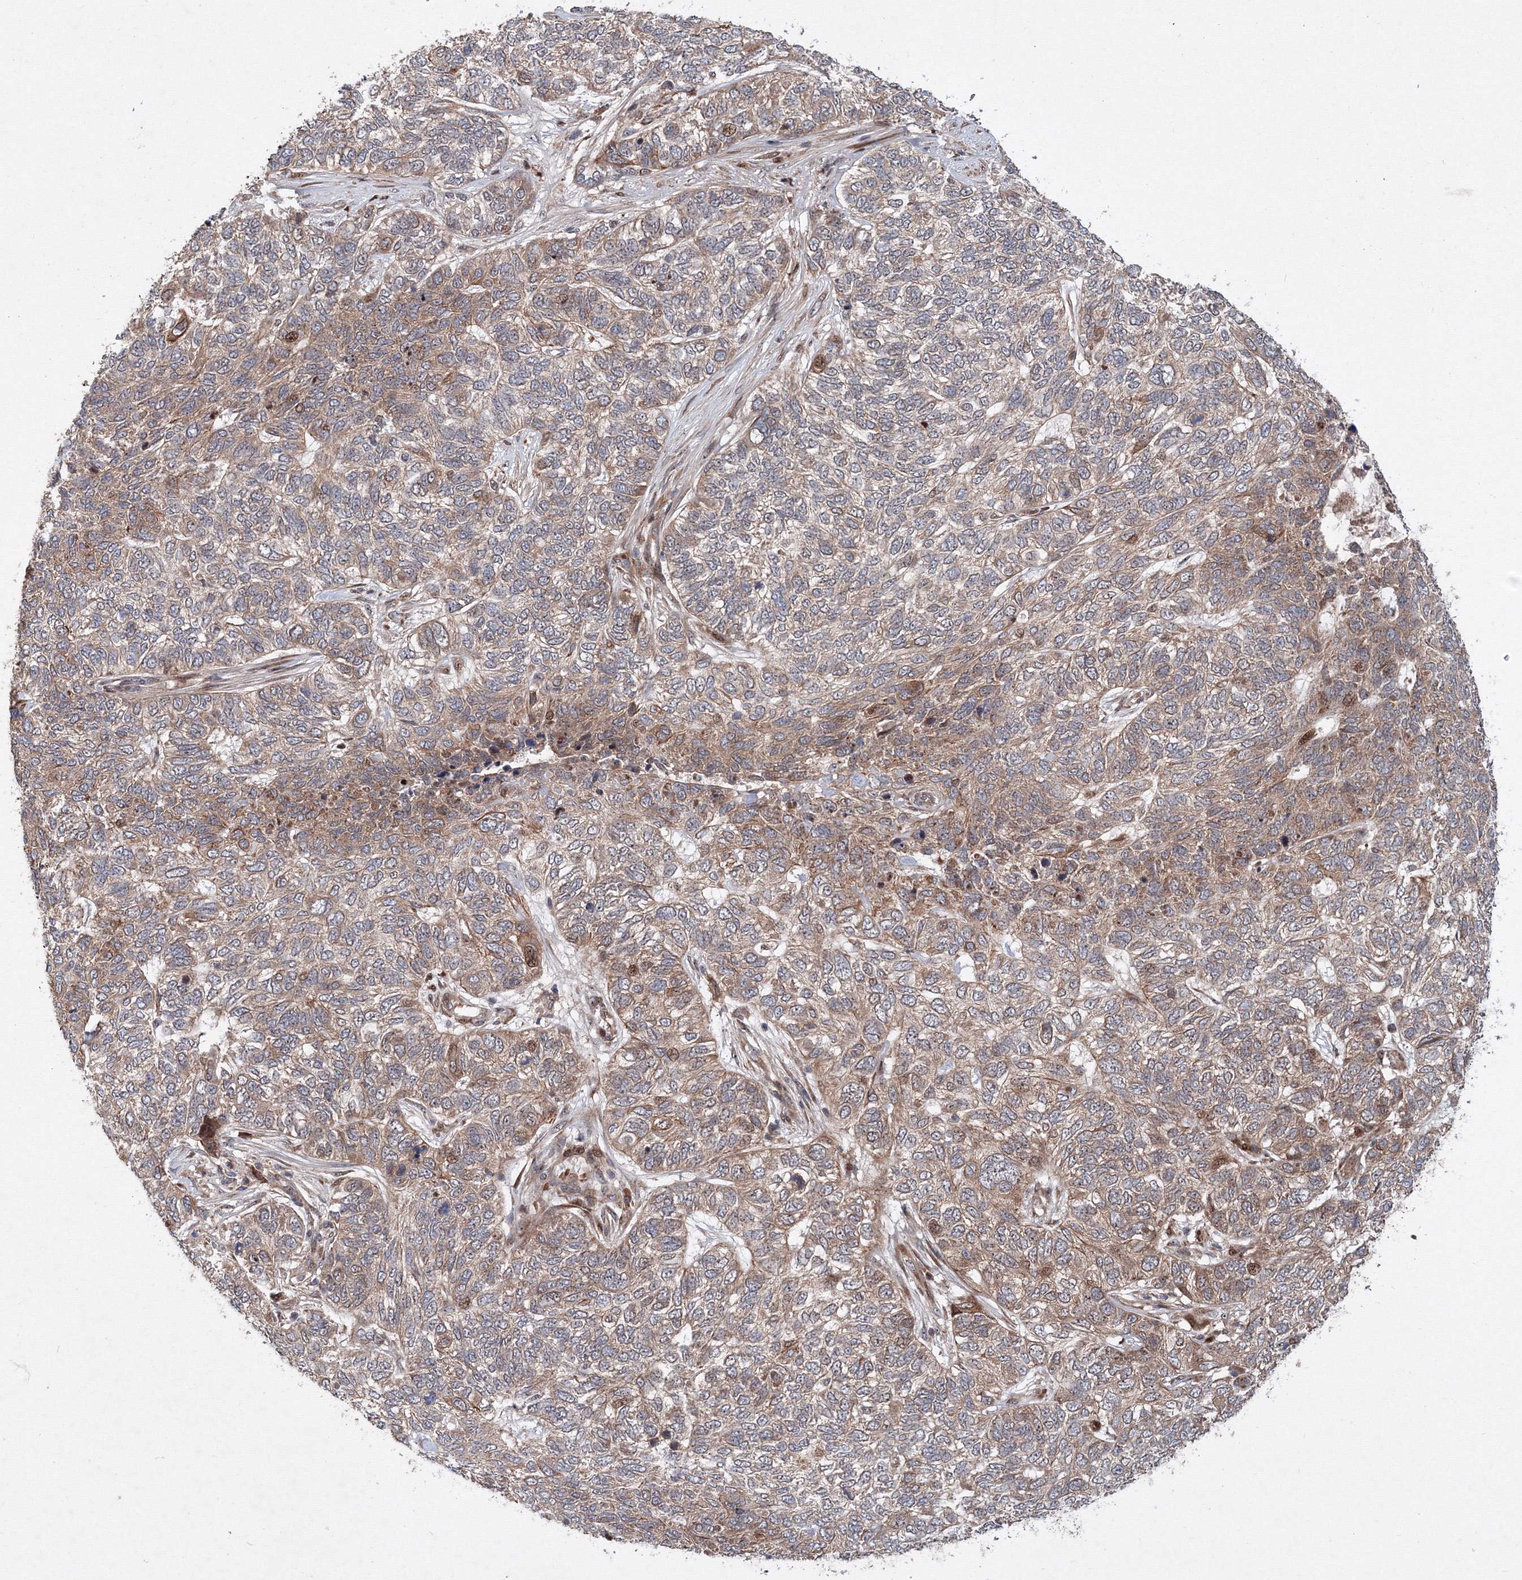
{"staining": {"intensity": "moderate", "quantity": "25%-75%", "location": "cytoplasmic/membranous"}, "tissue": "skin cancer", "cell_type": "Tumor cells", "image_type": "cancer", "snomed": [{"axis": "morphology", "description": "Basal cell carcinoma"}, {"axis": "topography", "description": "Skin"}], "caption": "Immunohistochemistry (DAB) staining of skin basal cell carcinoma shows moderate cytoplasmic/membranous protein expression in approximately 25%-75% of tumor cells. Using DAB (brown) and hematoxylin (blue) stains, captured at high magnification using brightfield microscopy.", "gene": "ANKAR", "patient": {"sex": "female", "age": 65}}